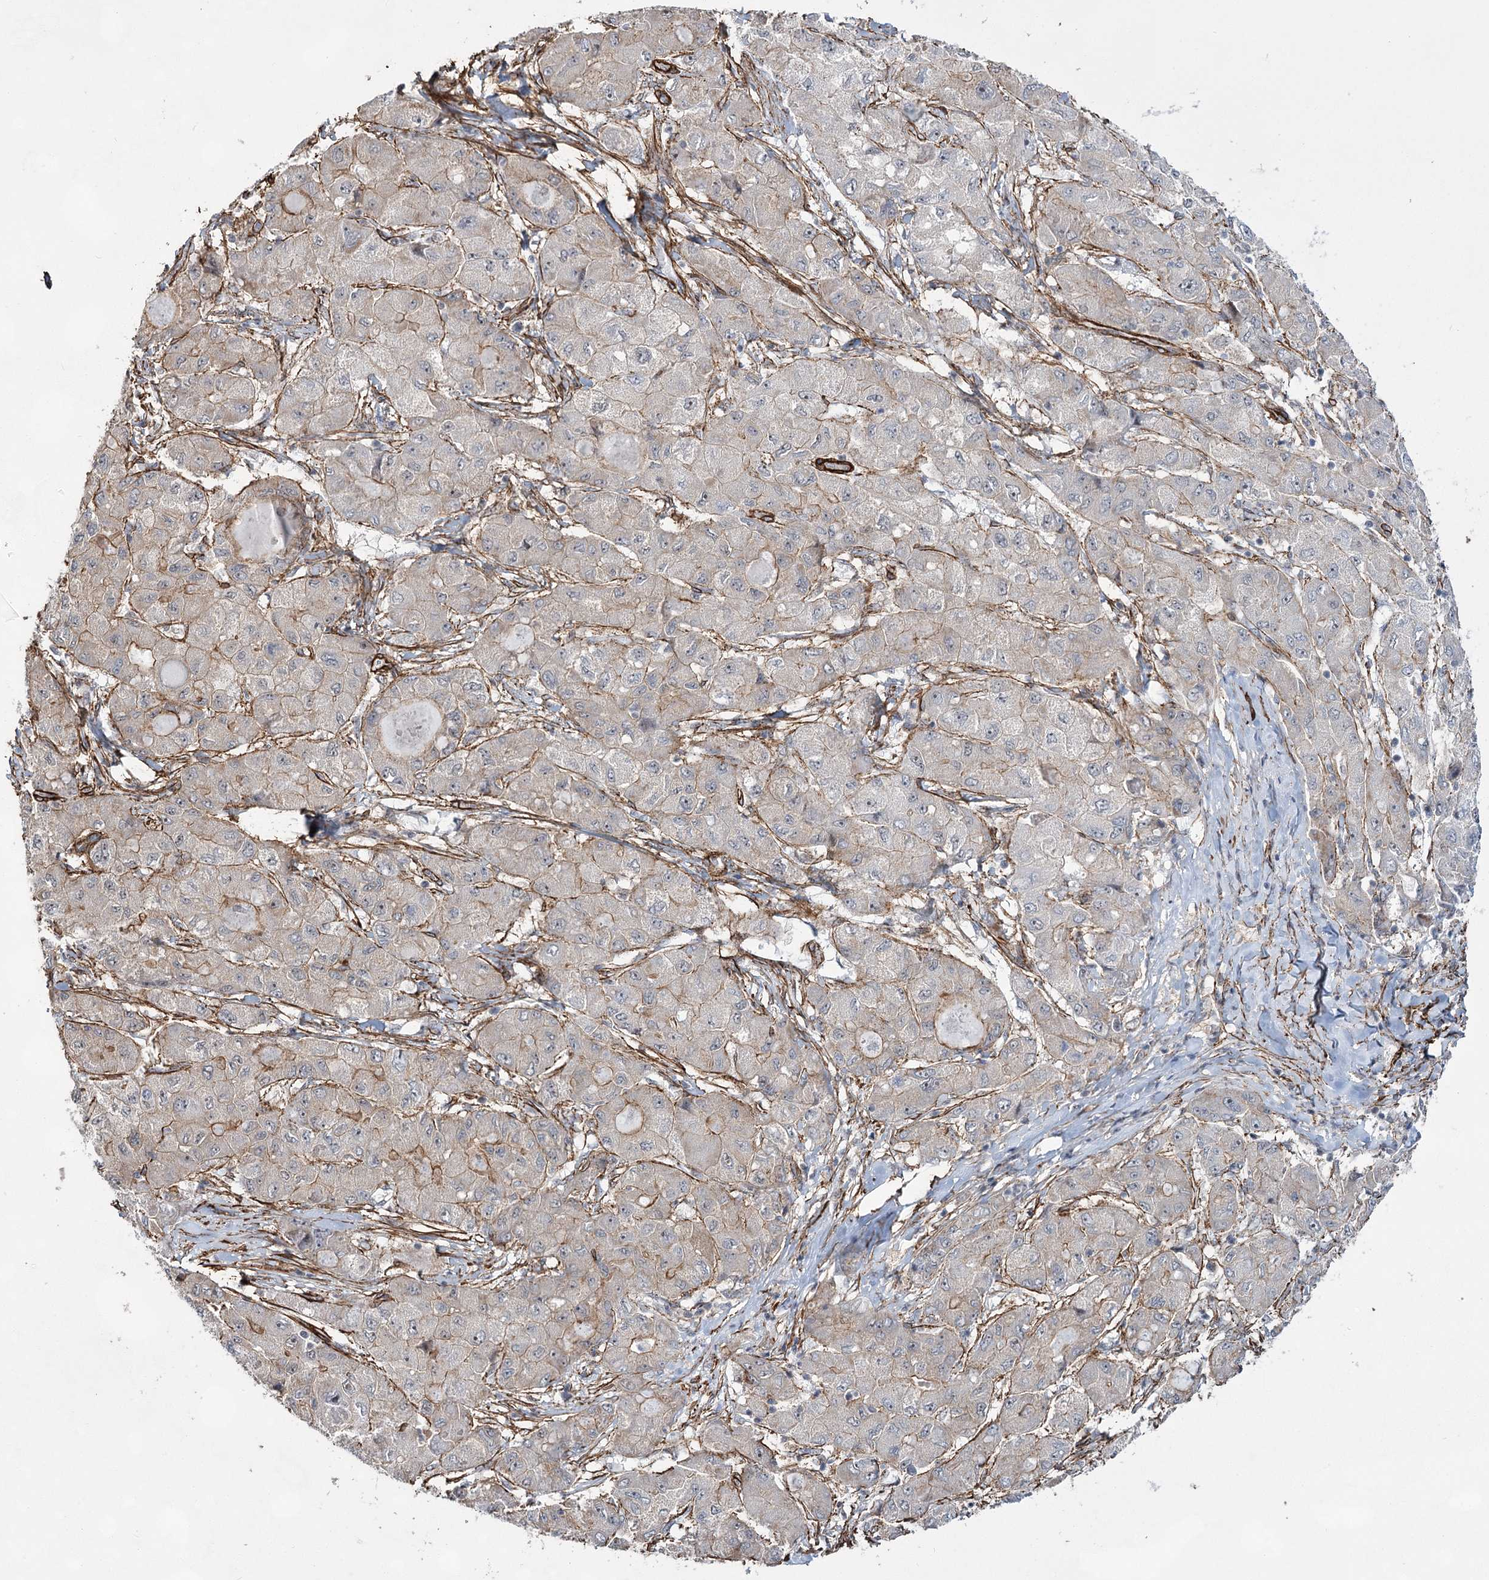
{"staining": {"intensity": "moderate", "quantity": "<25%", "location": "cytoplasmic/membranous,nuclear"}, "tissue": "liver cancer", "cell_type": "Tumor cells", "image_type": "cancer", "snomed": [{"axis": "morphology", "description": "Carcinoma, Hepatocellular, NOS"}, {"axis": "topography", "description": "Liver"}], "caption": "Immunohistochemistry (IHC) photomicrograph of neoplastic tissue: human liver cancer (hepatocellular carcinoma) stained using IHC displays low levels of moderate protein expression localized specifically in the cytoplasmic/membranous and nuclear of tumor cells, appearing as a cytoplasmic/membranous and nuclear brown color.", "gene": "CWF19L1", "patient": {"sex": "male", "age": 80}}